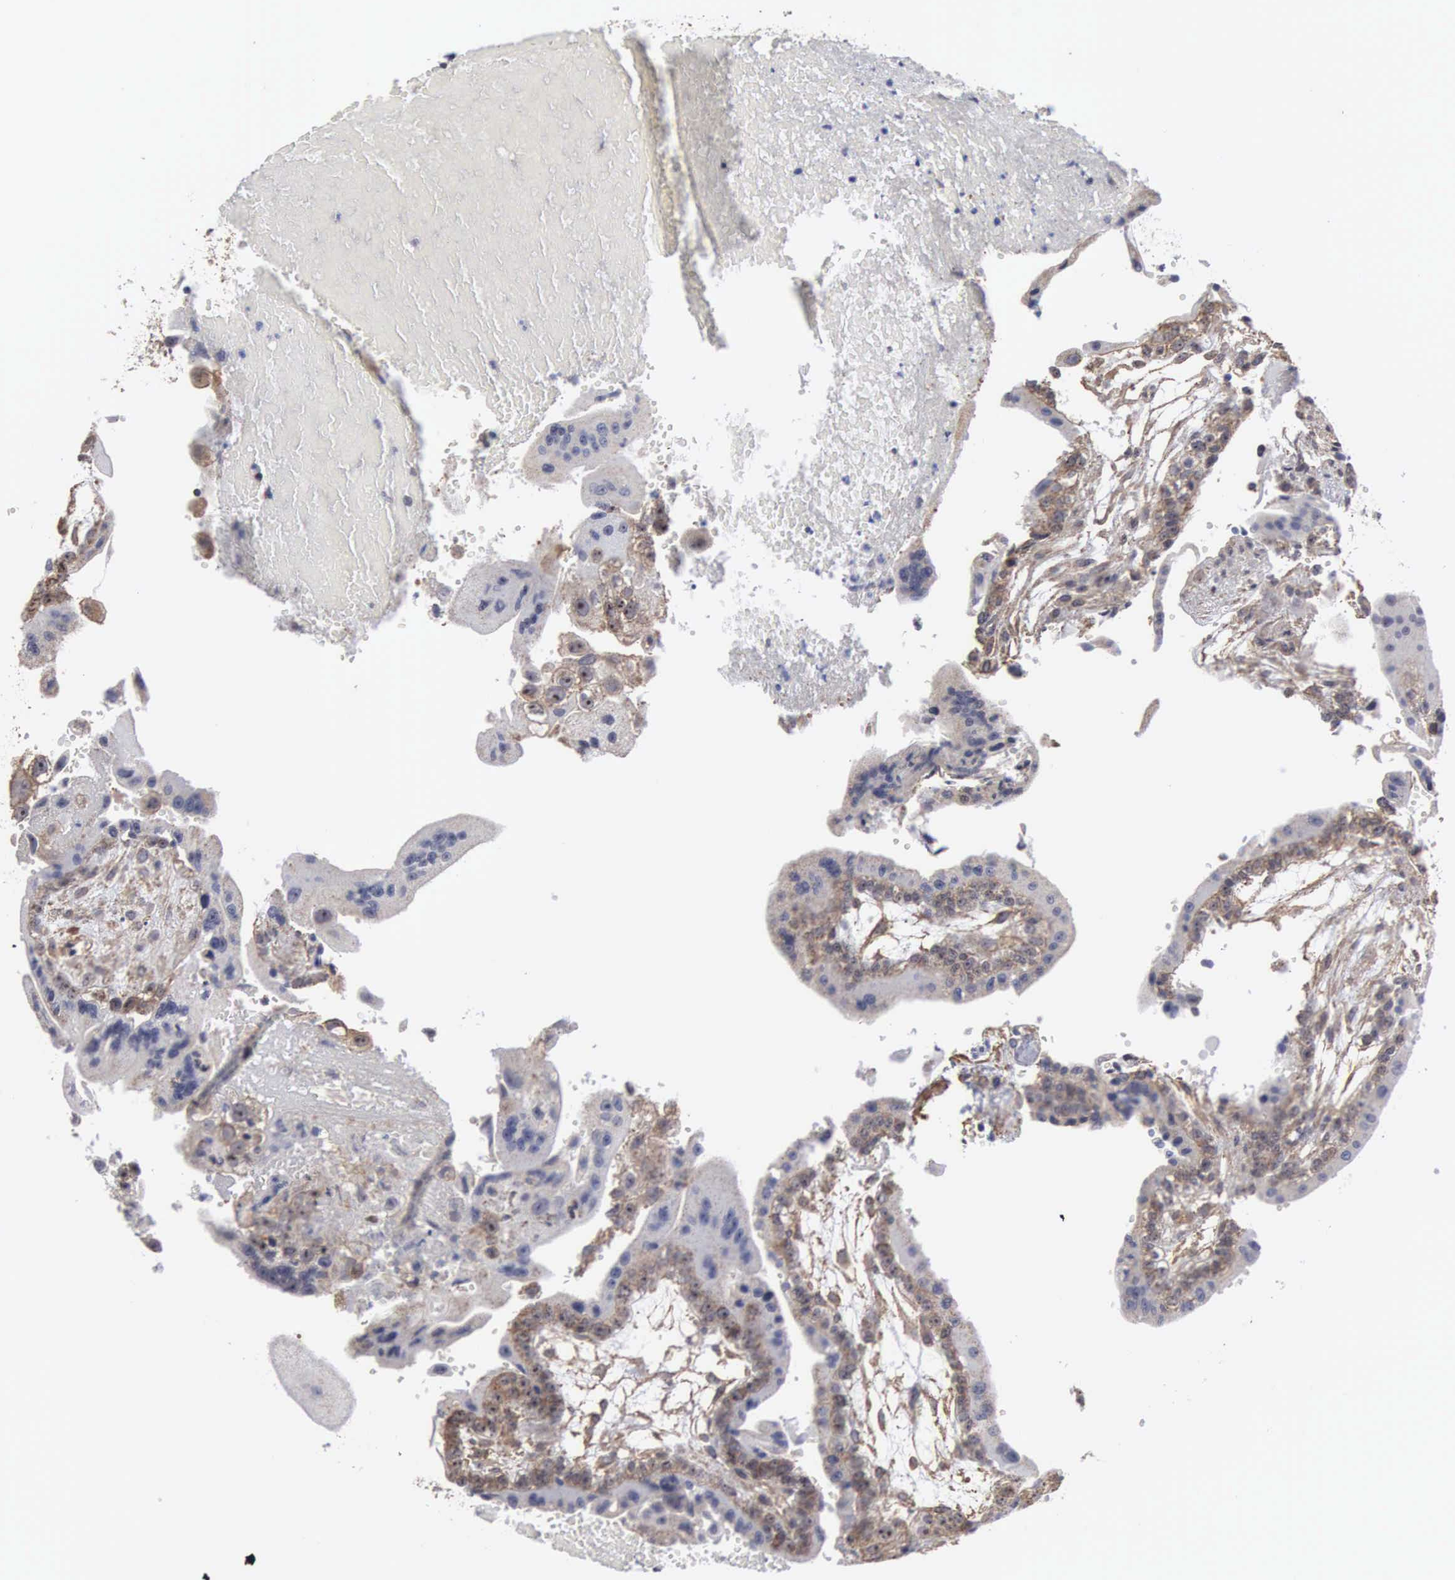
{"staining": {"intensity": "negative", "quantity": "none", "location": "none"}, "tissue": "placenta", "cell_type": "Decidual cells", "image_type": "normal", "snomed": [{"axis": "morphology", "description": "Normal tissue, NOS"}, {"axis": "topography", "description": "Placenta"}], "caption": "An IHC histopathology image of normal placenta is shown. There is no staining in decidual cells of placenta. (Immunohistochemistry, brightfield microscopy, high magnification).", "gene": "NGDN", "patient": {"sex": "female", "age": 34}}